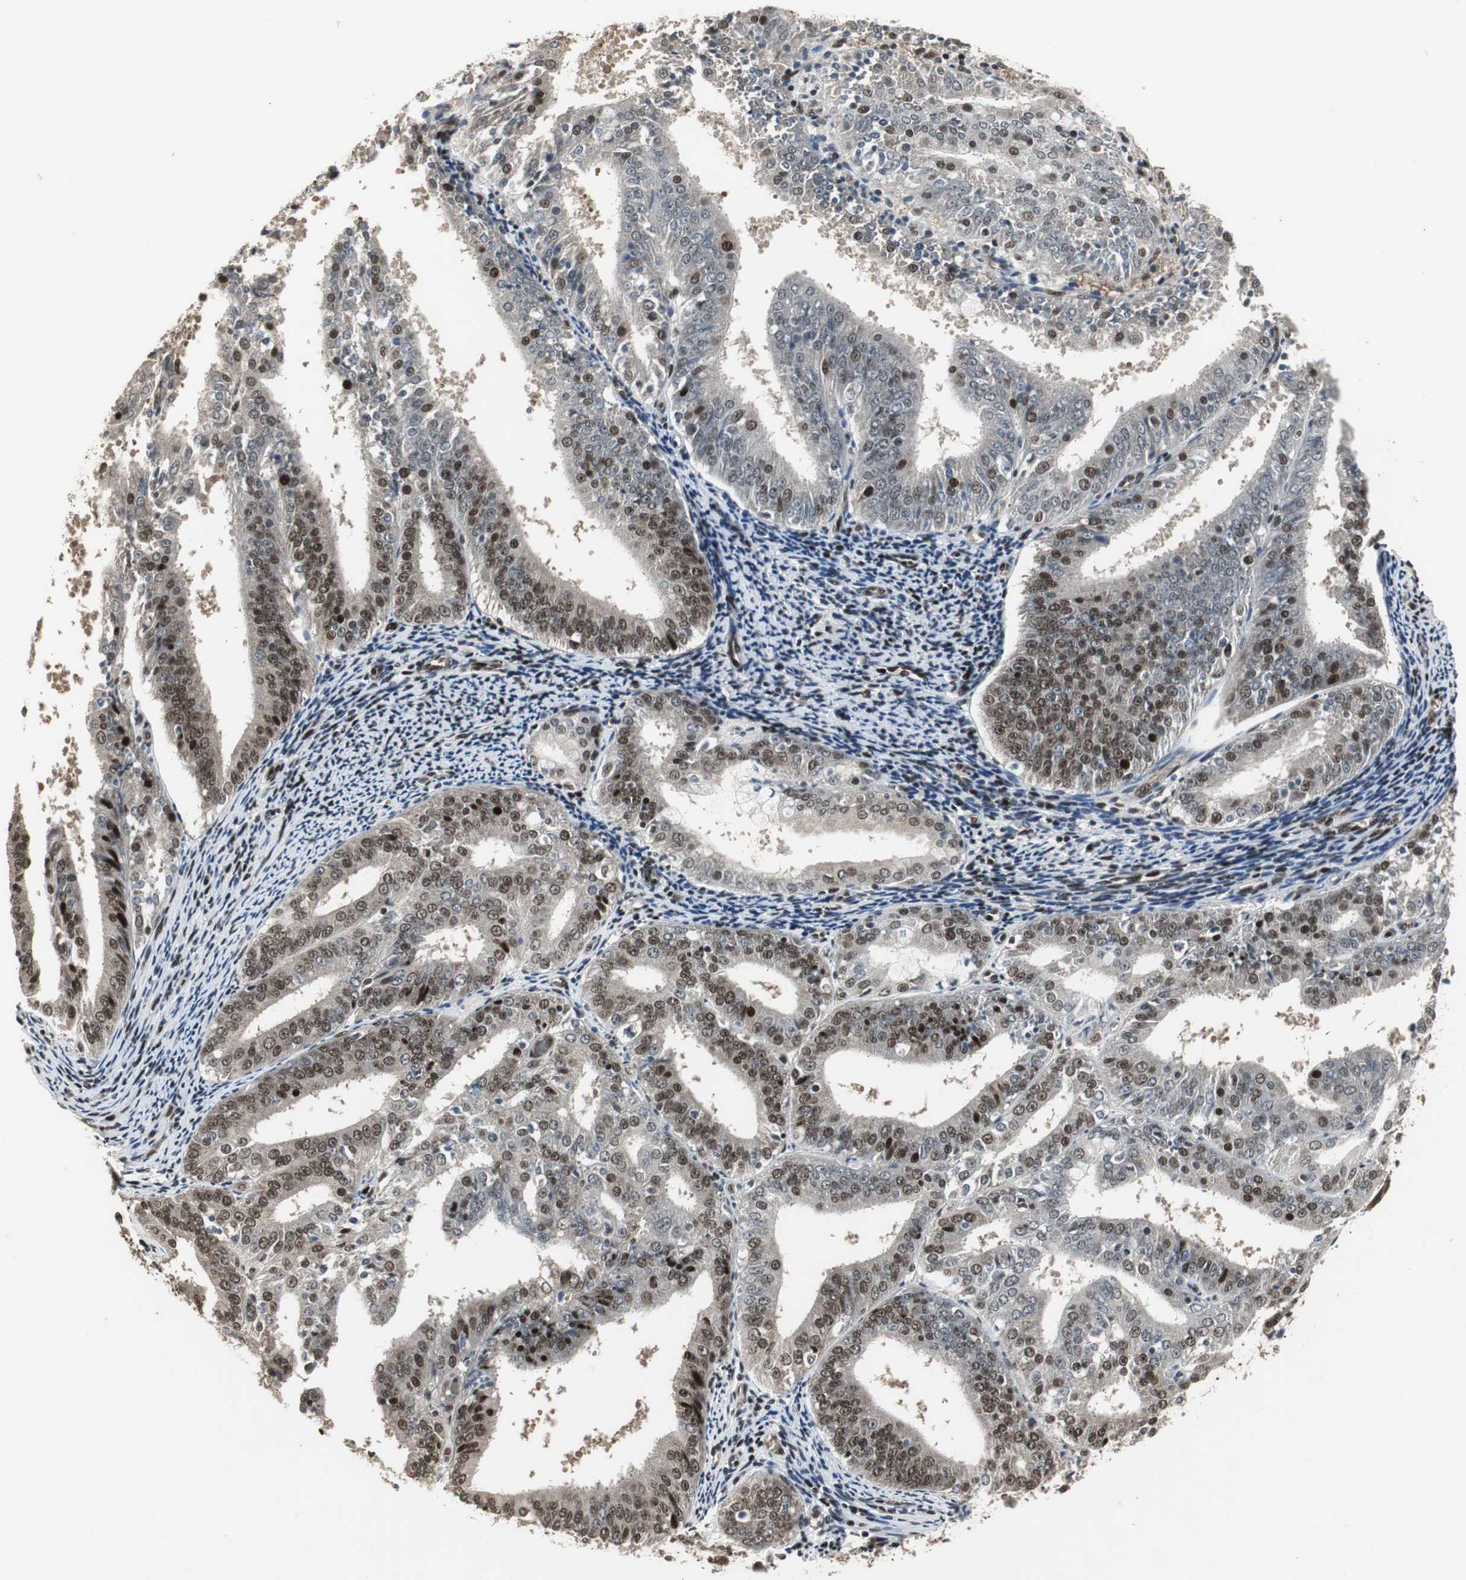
{"staining": {"intensity": "moderate", "quantity": "25%-75%", "location": "cytoplasmic/membranous,nuclear"}, "tissue": "endometrial cancer", "cell_type": "Tumor cells", "image_type": "cancer", "snomed": [{"axis": "morphology", "description": "Adenocarcinoma, NOS"}, {"axis": "topography", "description": "Endometrium"}], "caption": "IHC micrograph of neoplastic tissue: human endometrial cancer stained using immunohistochemistry (IHC) demonstrates medium levels of moderate protein expression localized specifically in the cytoplasmic/membranous and nuclear of tumor cells, appearing as a cytoplasmic/membranous and nuclear brown color.", "gene": "TAF5", "patient": {"sex": "female", "age": 63}}